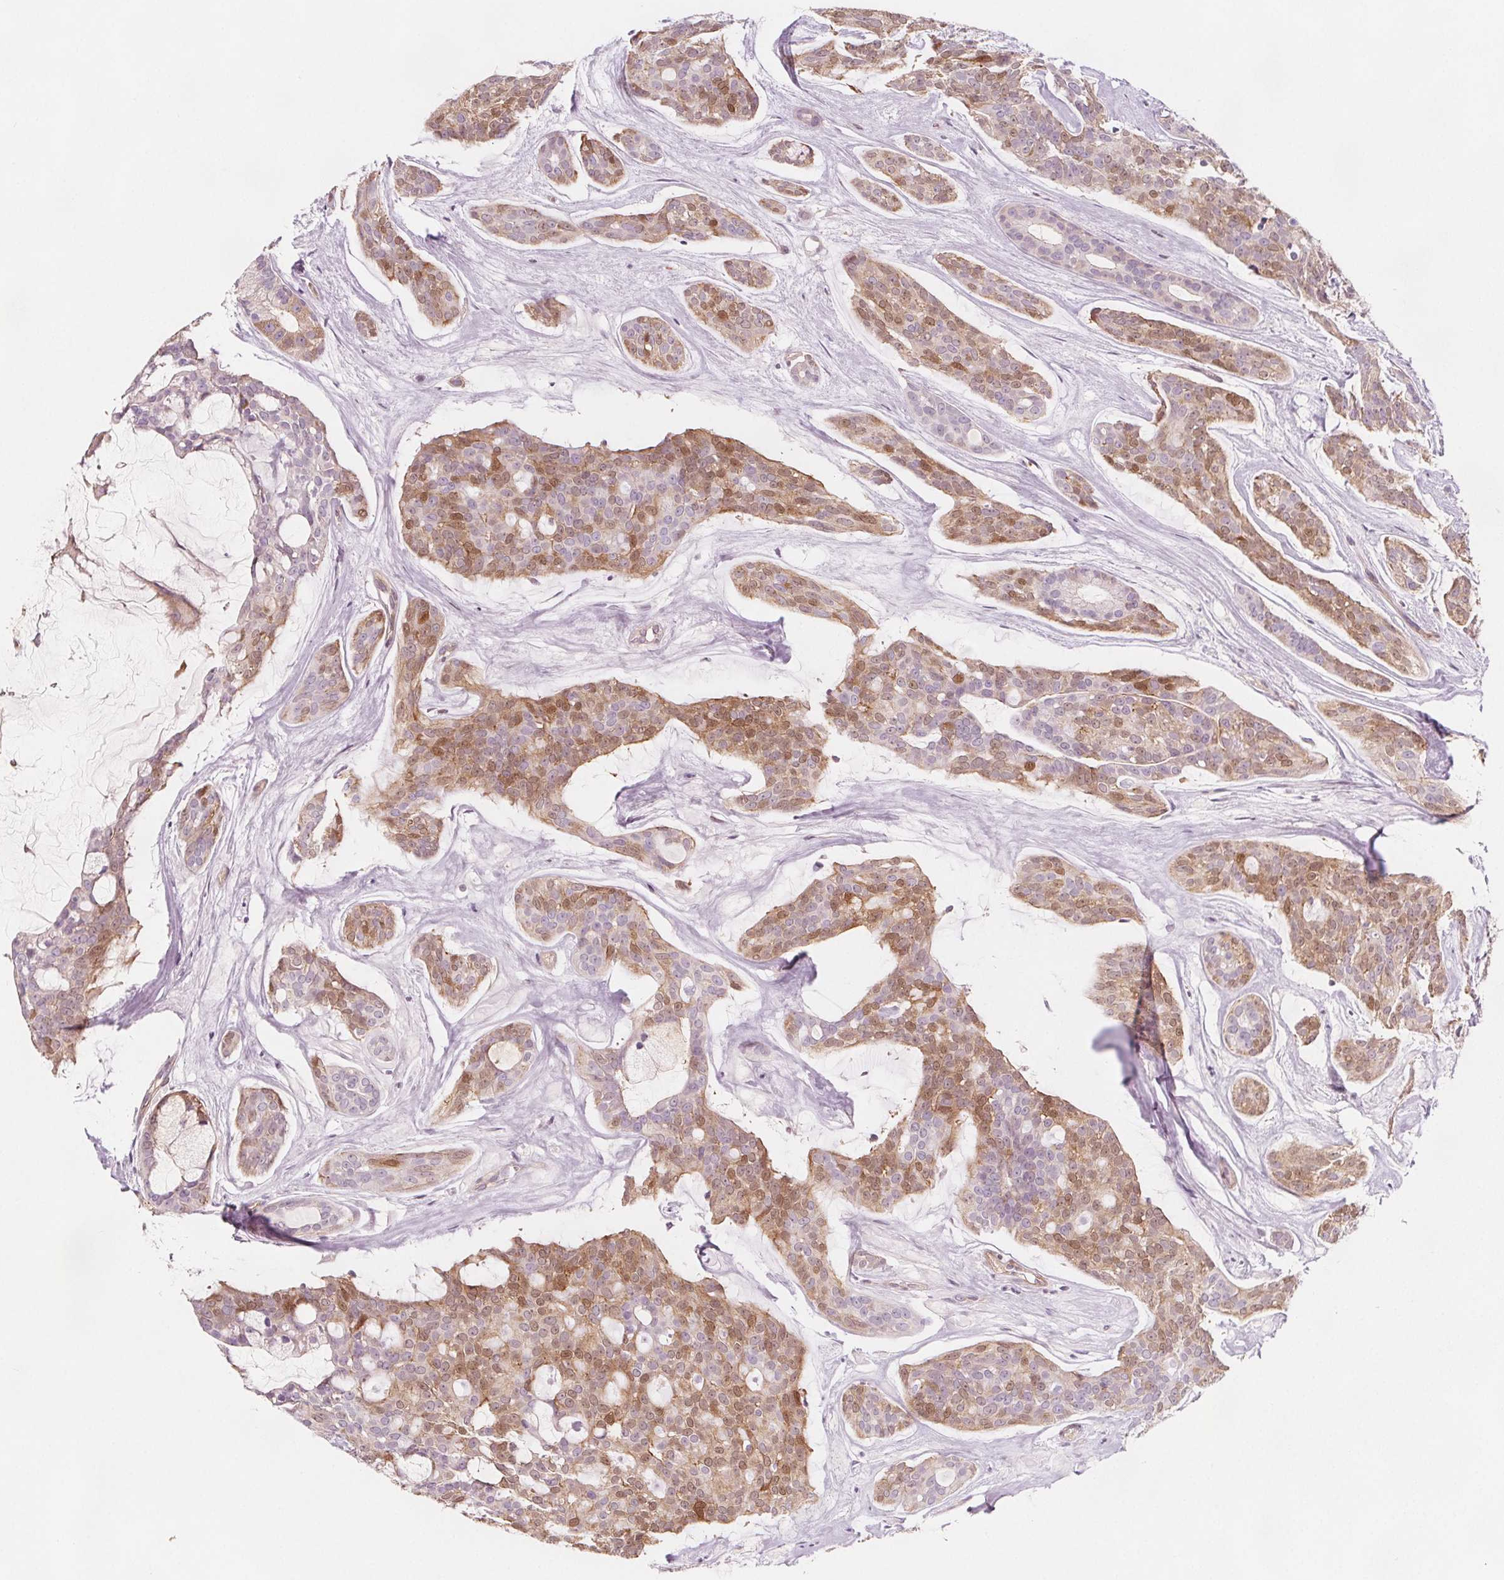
{"staining": {"intensity": "moderate", "quantity": "25%-75%", "location": "cytoplasmic/membranous,nuclear"}, "tissue": "head and neck cancer", "cell_type": "Tumor cells", "image_type": "cancer", "snomed": [{"axis": "morphology", "description": "Adenocarcinoma, NOS"}, {"axis": "topography", "description": "Head-Neck"}], "caption": "A micrograph of head and neck cancer stained for a protein displays moderate cytoplasmic/membranous and nuclear brown staining in tumor cells.", "gene": "ADAM33", "patient": {"sex": "male", "age": 66}}